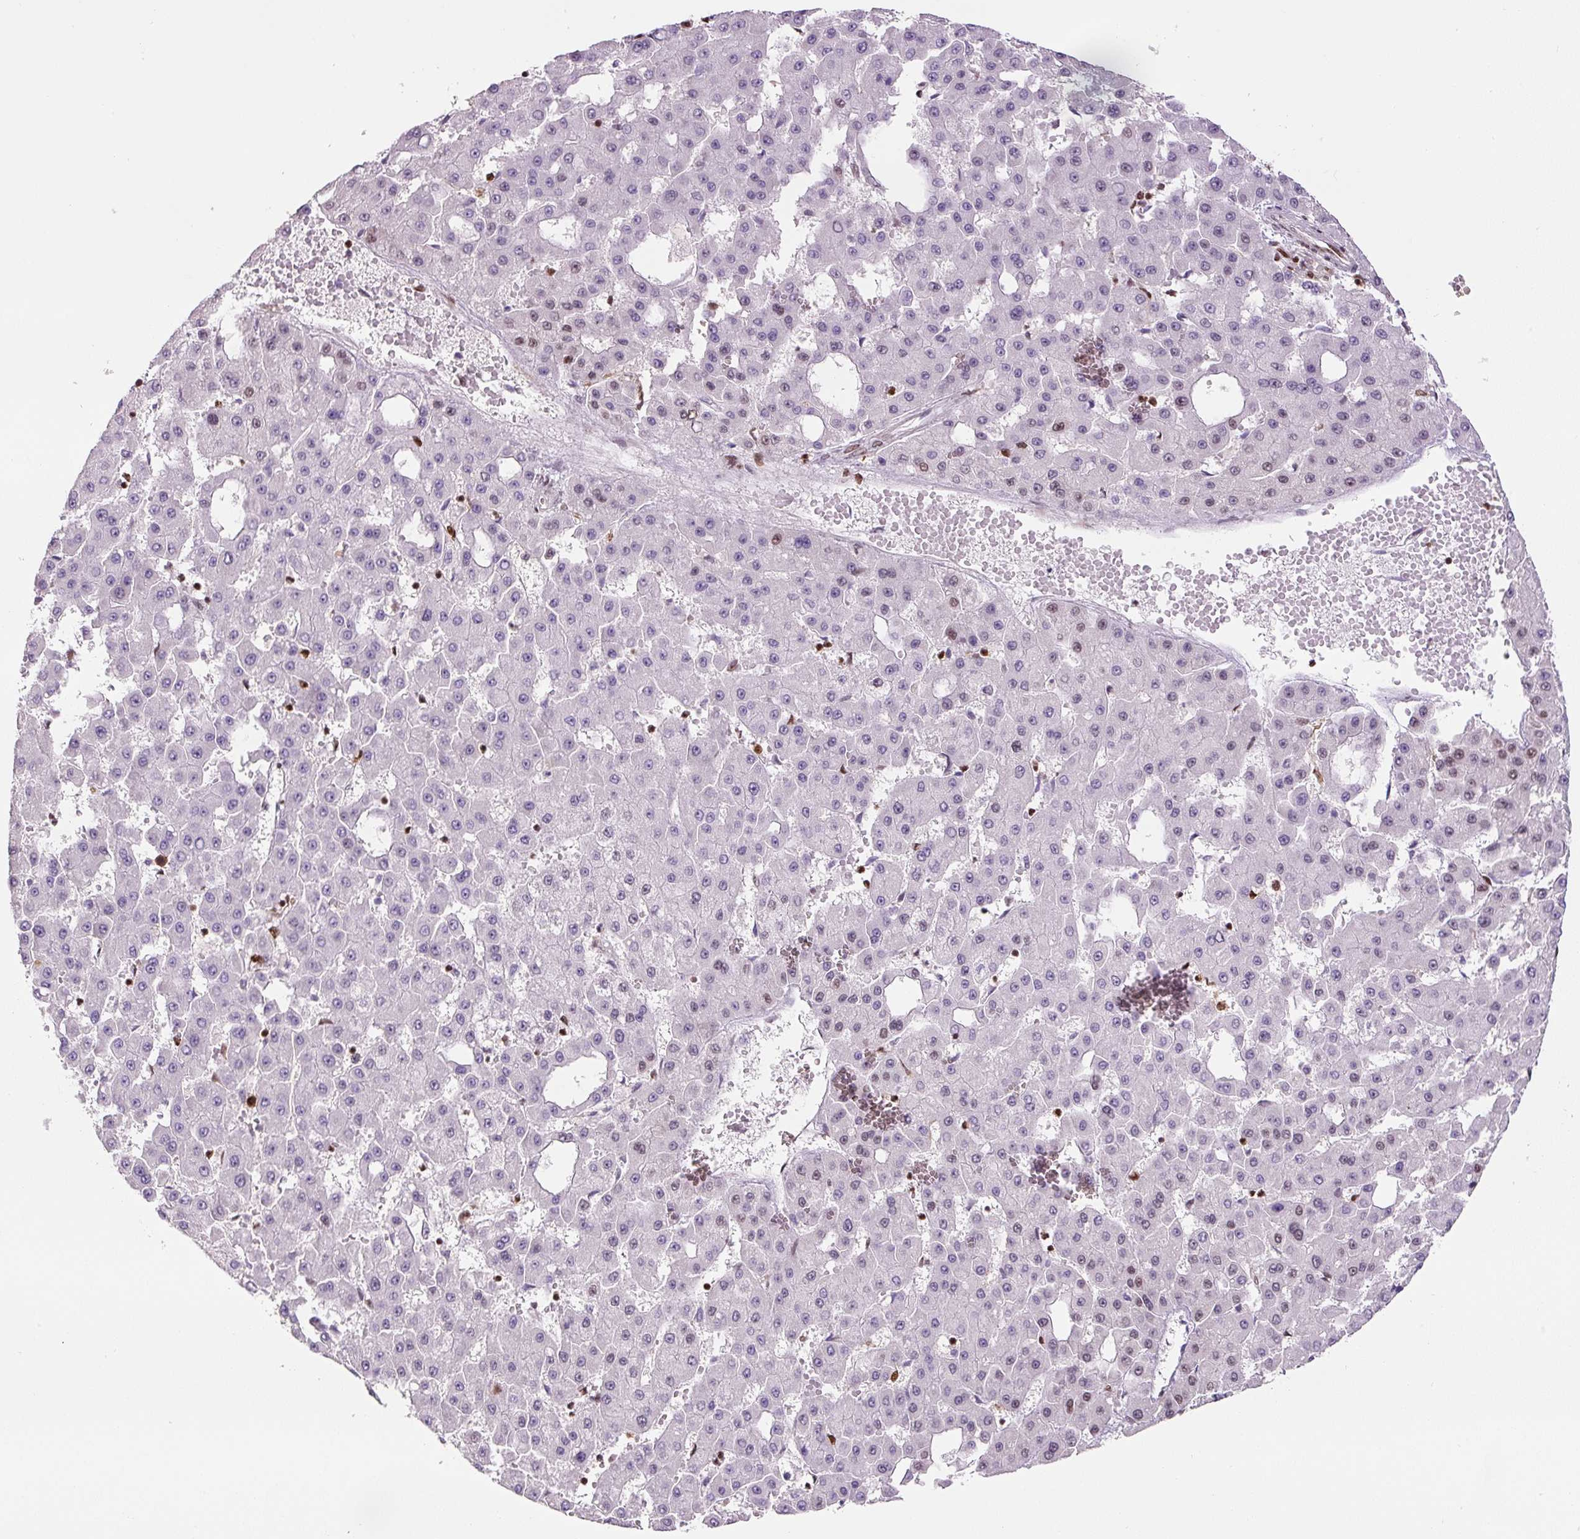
{"staining": {"intensity": "negative", "quantity": "none", "location": "none"}, "tissue": "liver cancer", "cell_type": "Tumor cells", "image_type": "cancer", "snomed": [{"axis": "morphology", "description": "Carcinoma, Hepatocellular, NOS"}, {"axis": "topography", "description": "Liver"}], "caption": "The immunohistochemistry (IHC) image has no significant expression in tumor cells of hepatocellular carcinoma (liver) tissue.", "gene": "FUS", "patient": {"sex": "male", "age": 47}}